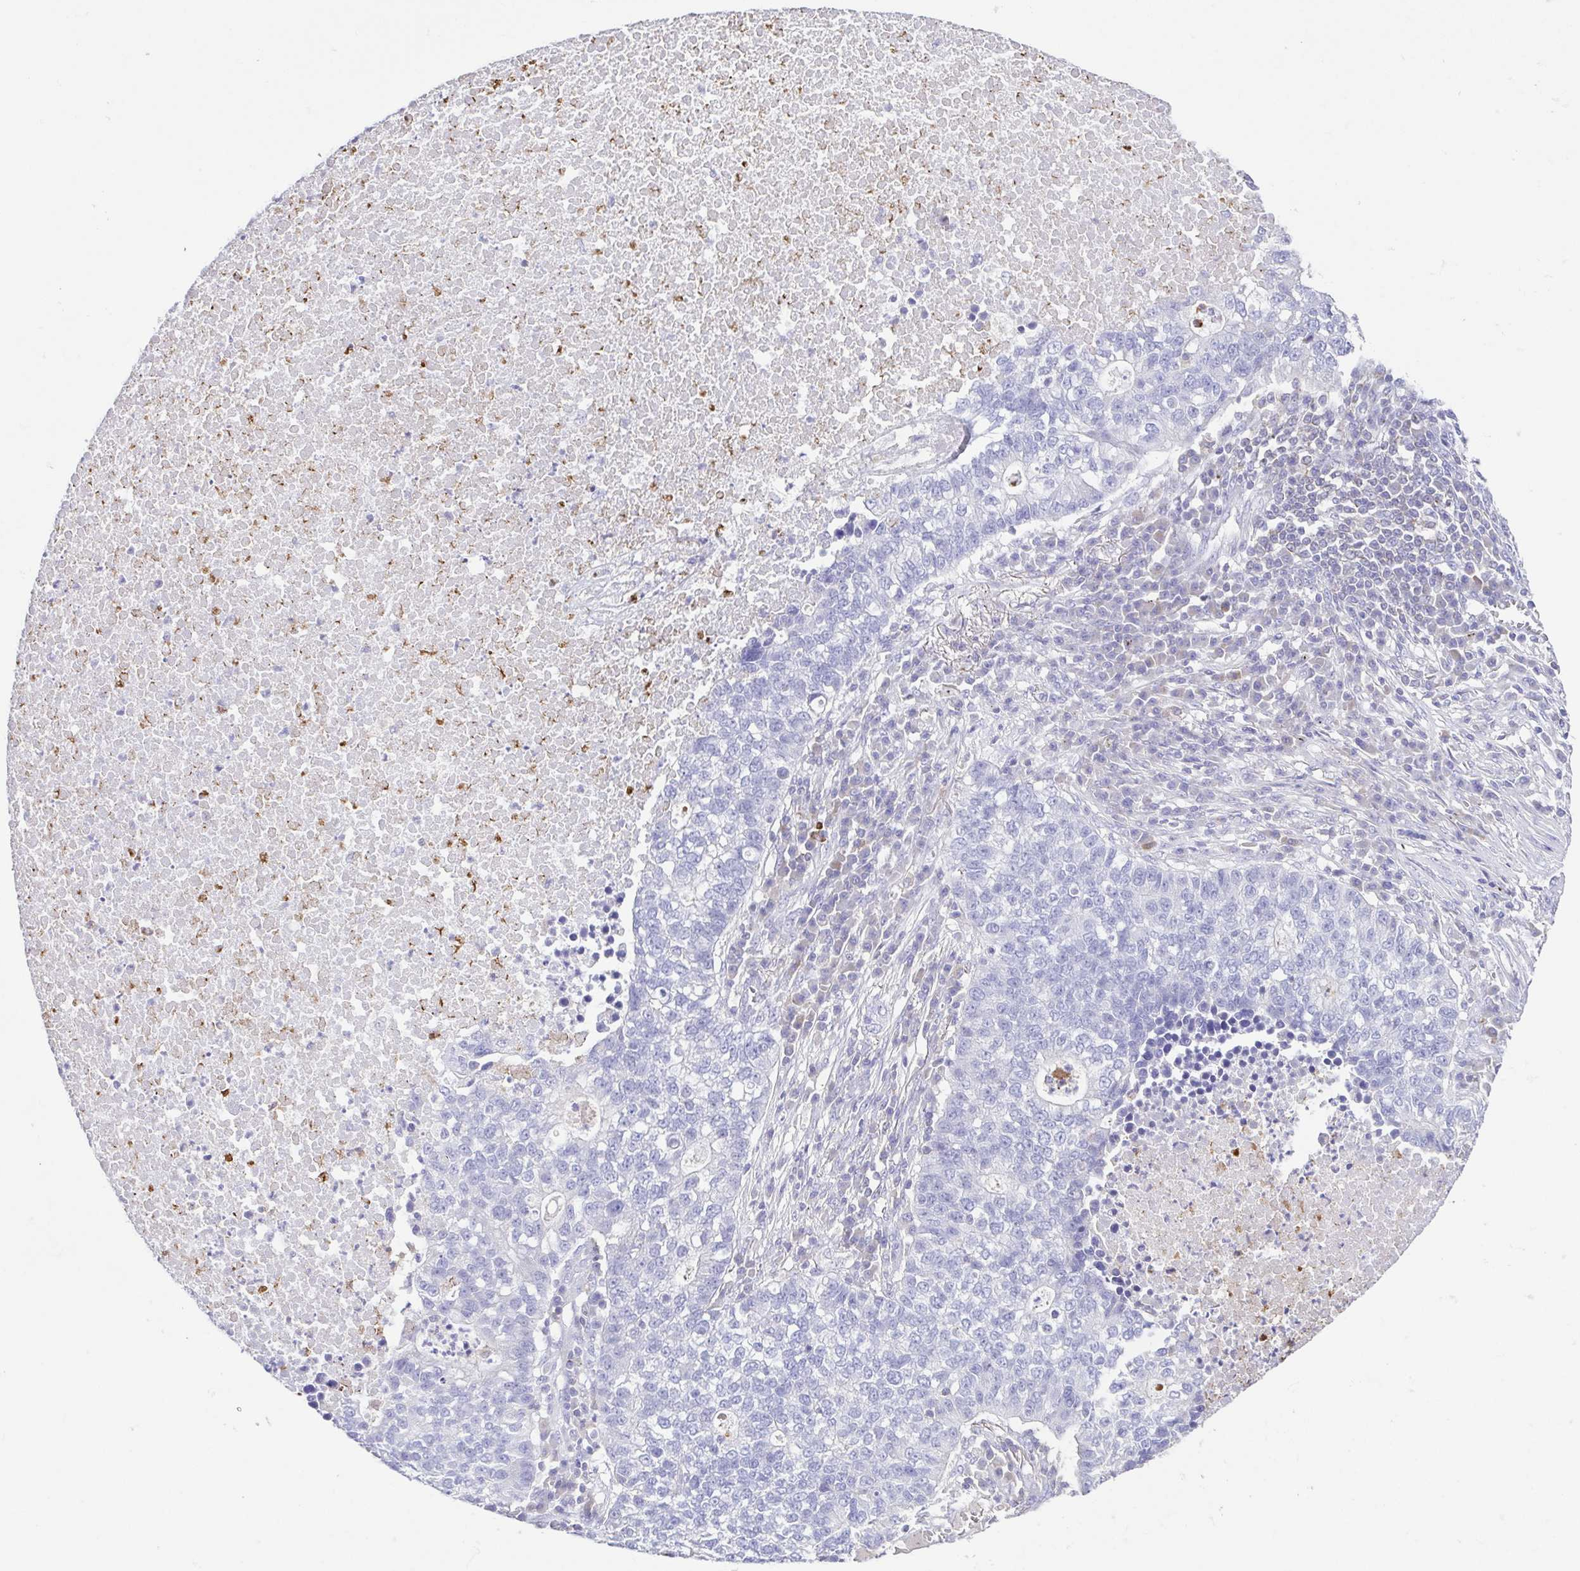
{"staining": {"intensity": "negative", "quantity": "none", "location": "none"}, "tissue": "lung cancer", "cell_type": "Tumor cells", "image_type": "cancer", "snomed": [{"axis": "morphology", "description": "Adenocarcinoma, NOS"}, {"axis": "topography", "description": "Lung"}], "caption": "Immunohistochemical staining of human adenocarcinoma (lung) demonstrates no significant expression in tumor cells.", "gene": "ARPP21", "patient": {"sex": "male", "age": 57}}